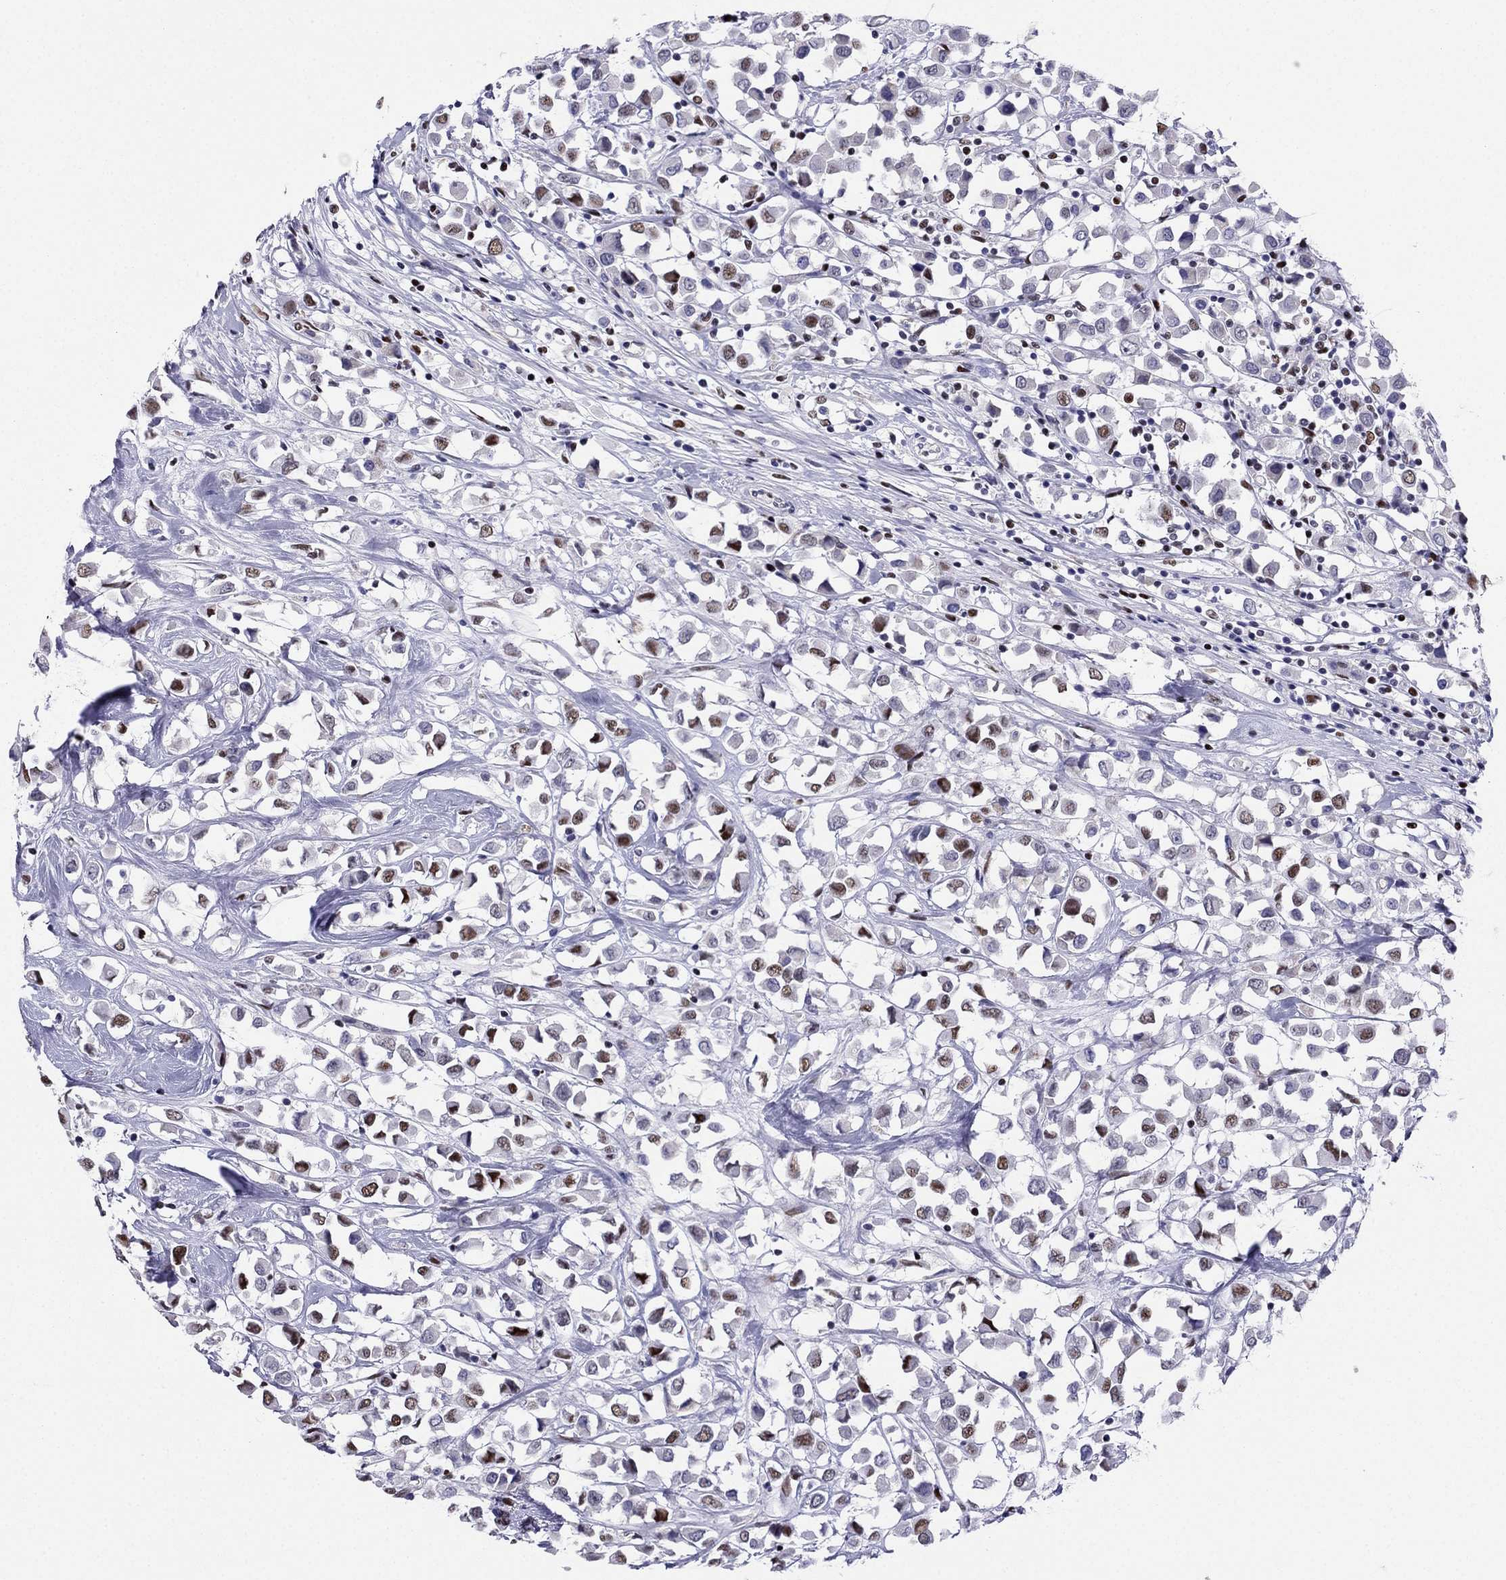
{"staining": {"intensity": "strong", "quantity": "<25%", "location": "nuclear"}, "tissue": "breast cancer", "cell_type": "Tumor cells", "image_type": "cancer", "snomed": [{"axis": "morphology", "description": "Duct carcinoma"}, {"axis": "topography", "description": "Breast"}], "caption": "Immunohistochemistry photomicrograph of neoplastic tissue: human infiltrating ductal carcinoma (breast) stained using immunohistochemistry demonstrates medium levels of strong protein expression localized specifically in the nuclear of tumor cells, appearing as a nuclear brown color.", "gene": "PPM1G", "patient": {"sex": "female", "age": 61}}